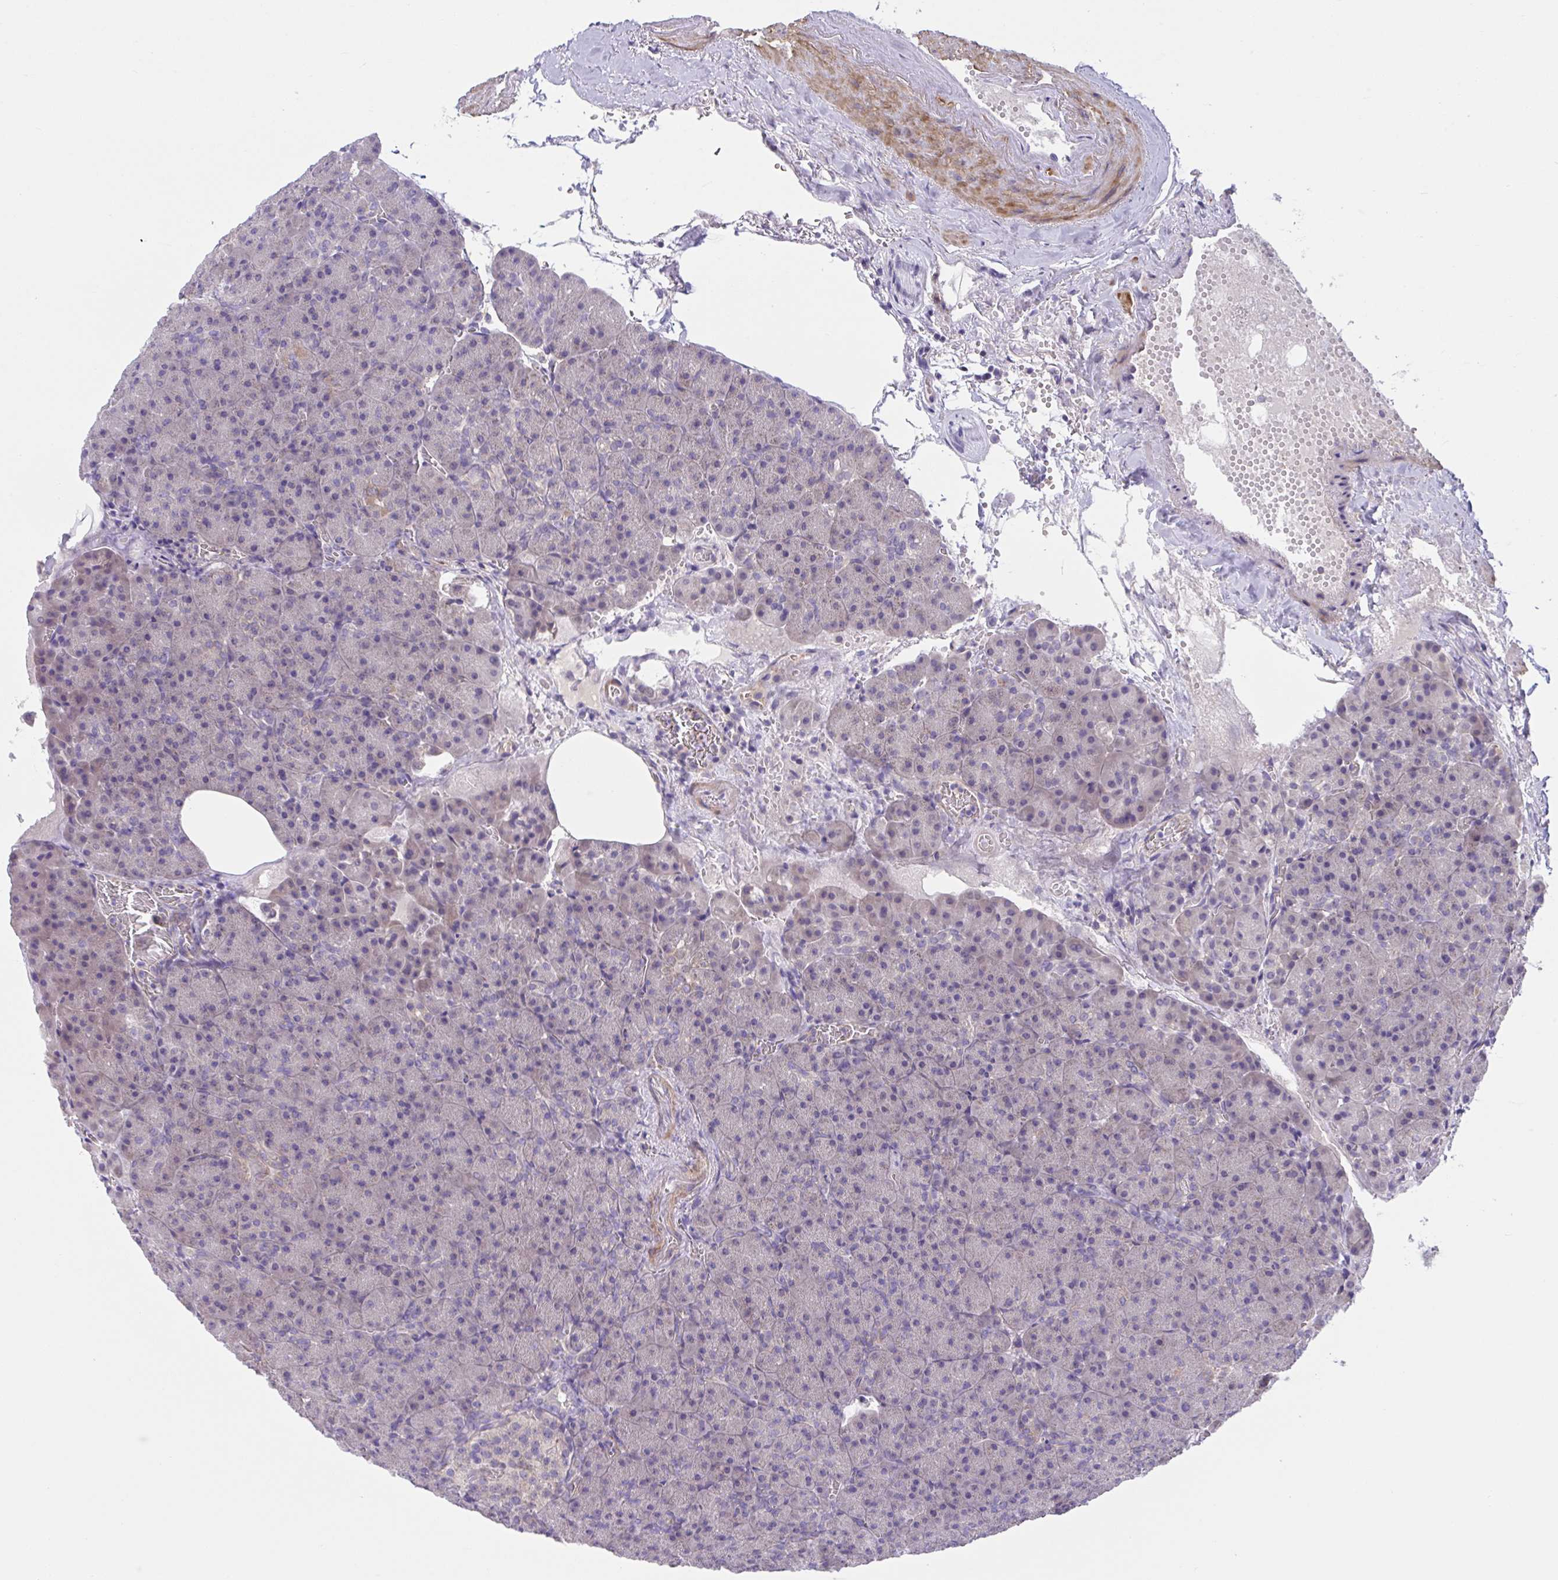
{"staining": {"intensity": "weak", "quantity": "25%-75%", "location": "cytoplasmic/membranous"}, "tissue": "pancreas", "cell_type": "Exocrine glandular cells", "image_type": "normal", "snomed": [{"axis": "morphology", "description": "Normal tissue, NOS"}, {"axis": "topography", "description": "Pancreas"}], "caption": "The immunohistochemical stain highlights weak cytoplasmic/membranous staining in exocrine glandular cells of benign pancreas.", "gene": "WNT9B", "patient": {"sex": "female", "age": 74}}